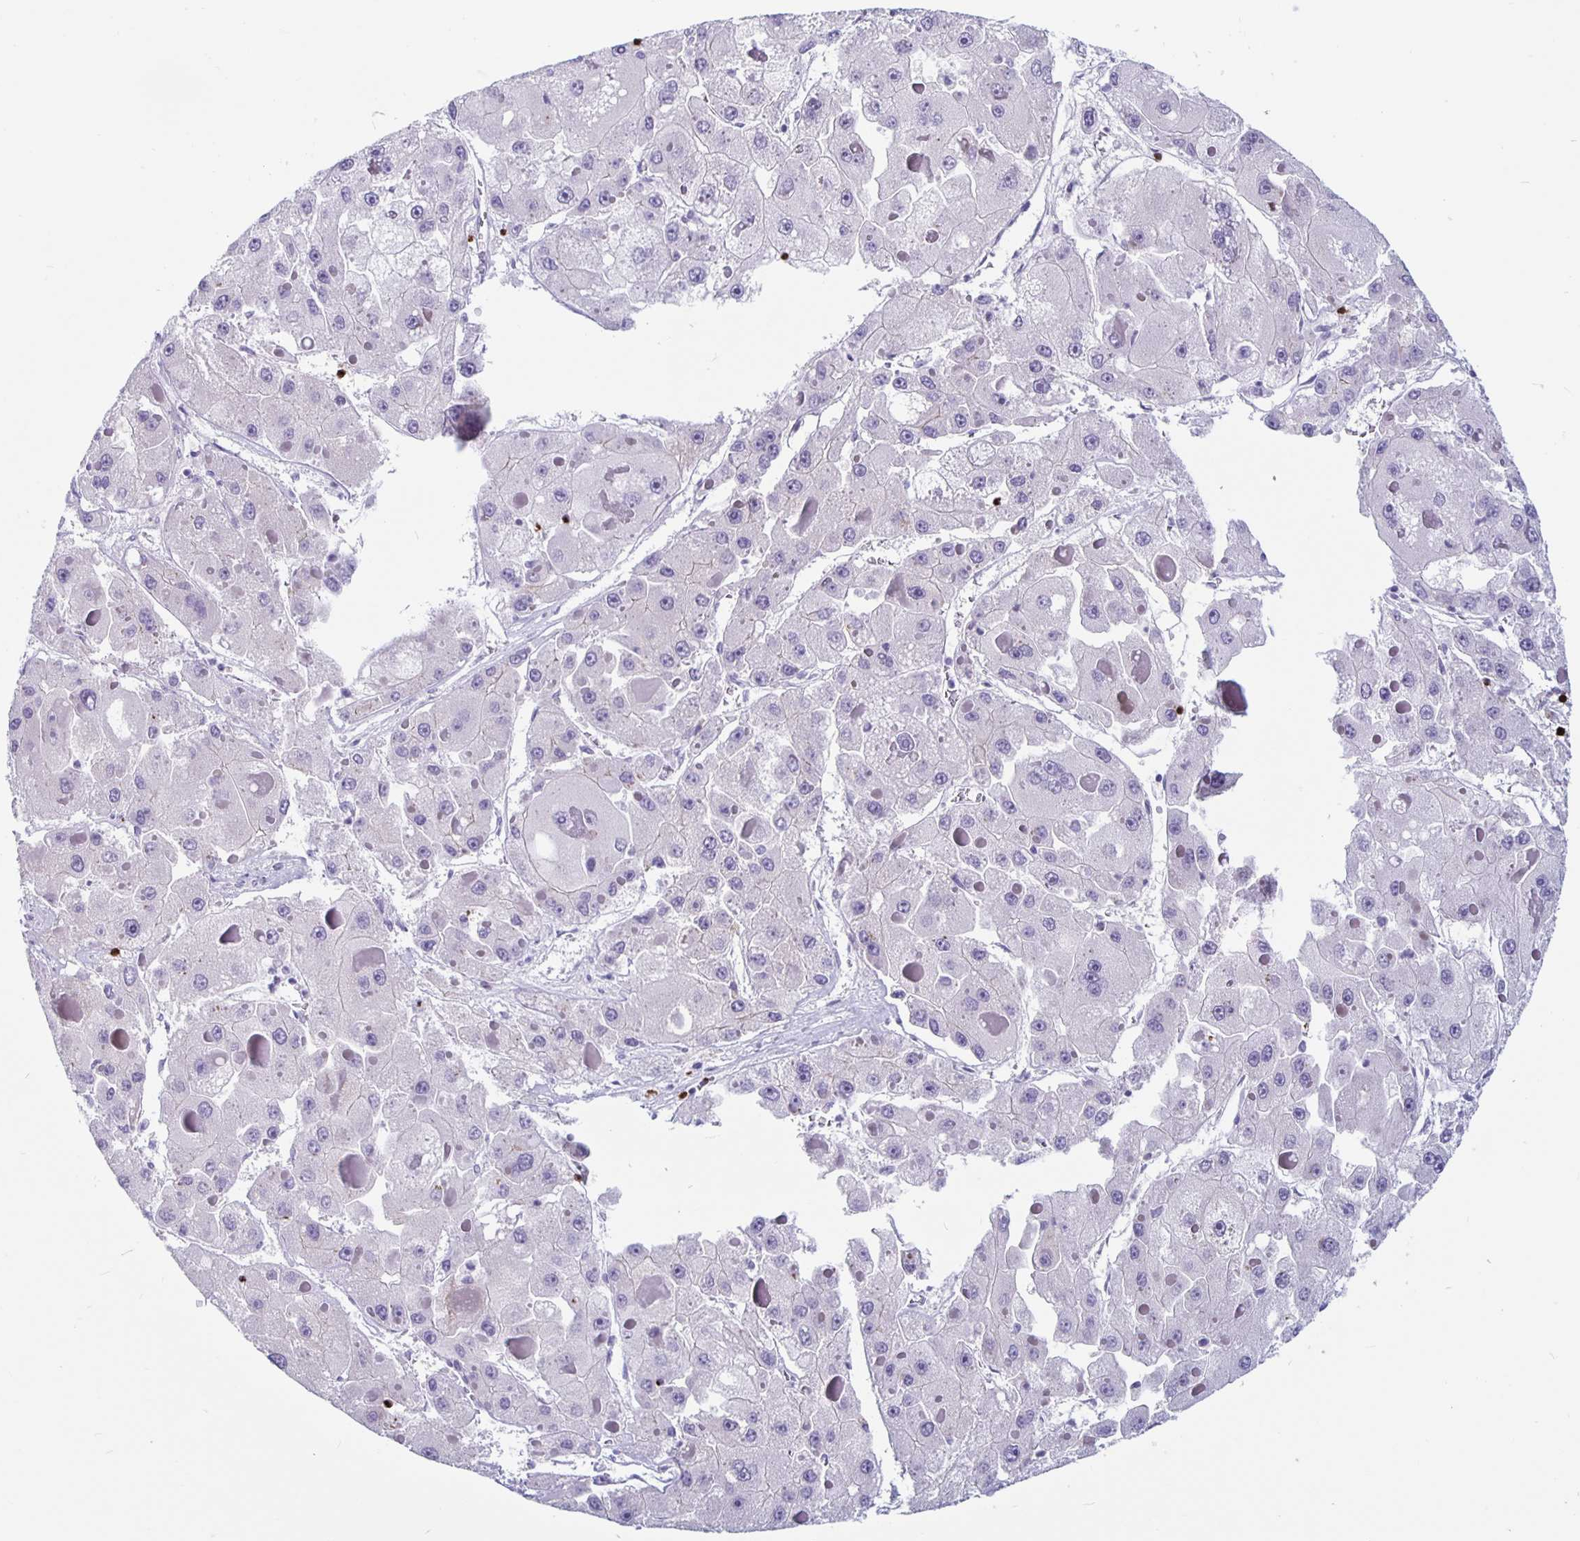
{"staining": {"intensity": "negative", "quantity": "none", "location": "none"}, "tissue": "liver cancer", "cell_type": "Tumor cells", "image_type": "cancer", "snomed": [{"axis": "morphology", "description": "Carcinoma, Hepatocellular, NOS"}, {"axis": "topography", "description": "Liver"}], "caption": "DAB (3,3'-diaminobenzidine) immunohistochemical staining of human liver hepatocellular carcinoma shows no significant staining in tumor cells. (IHC, brightfield microscopy, high magnification).", "gene": "GZMK", "patient": {"sex": "female", "age": 73}}